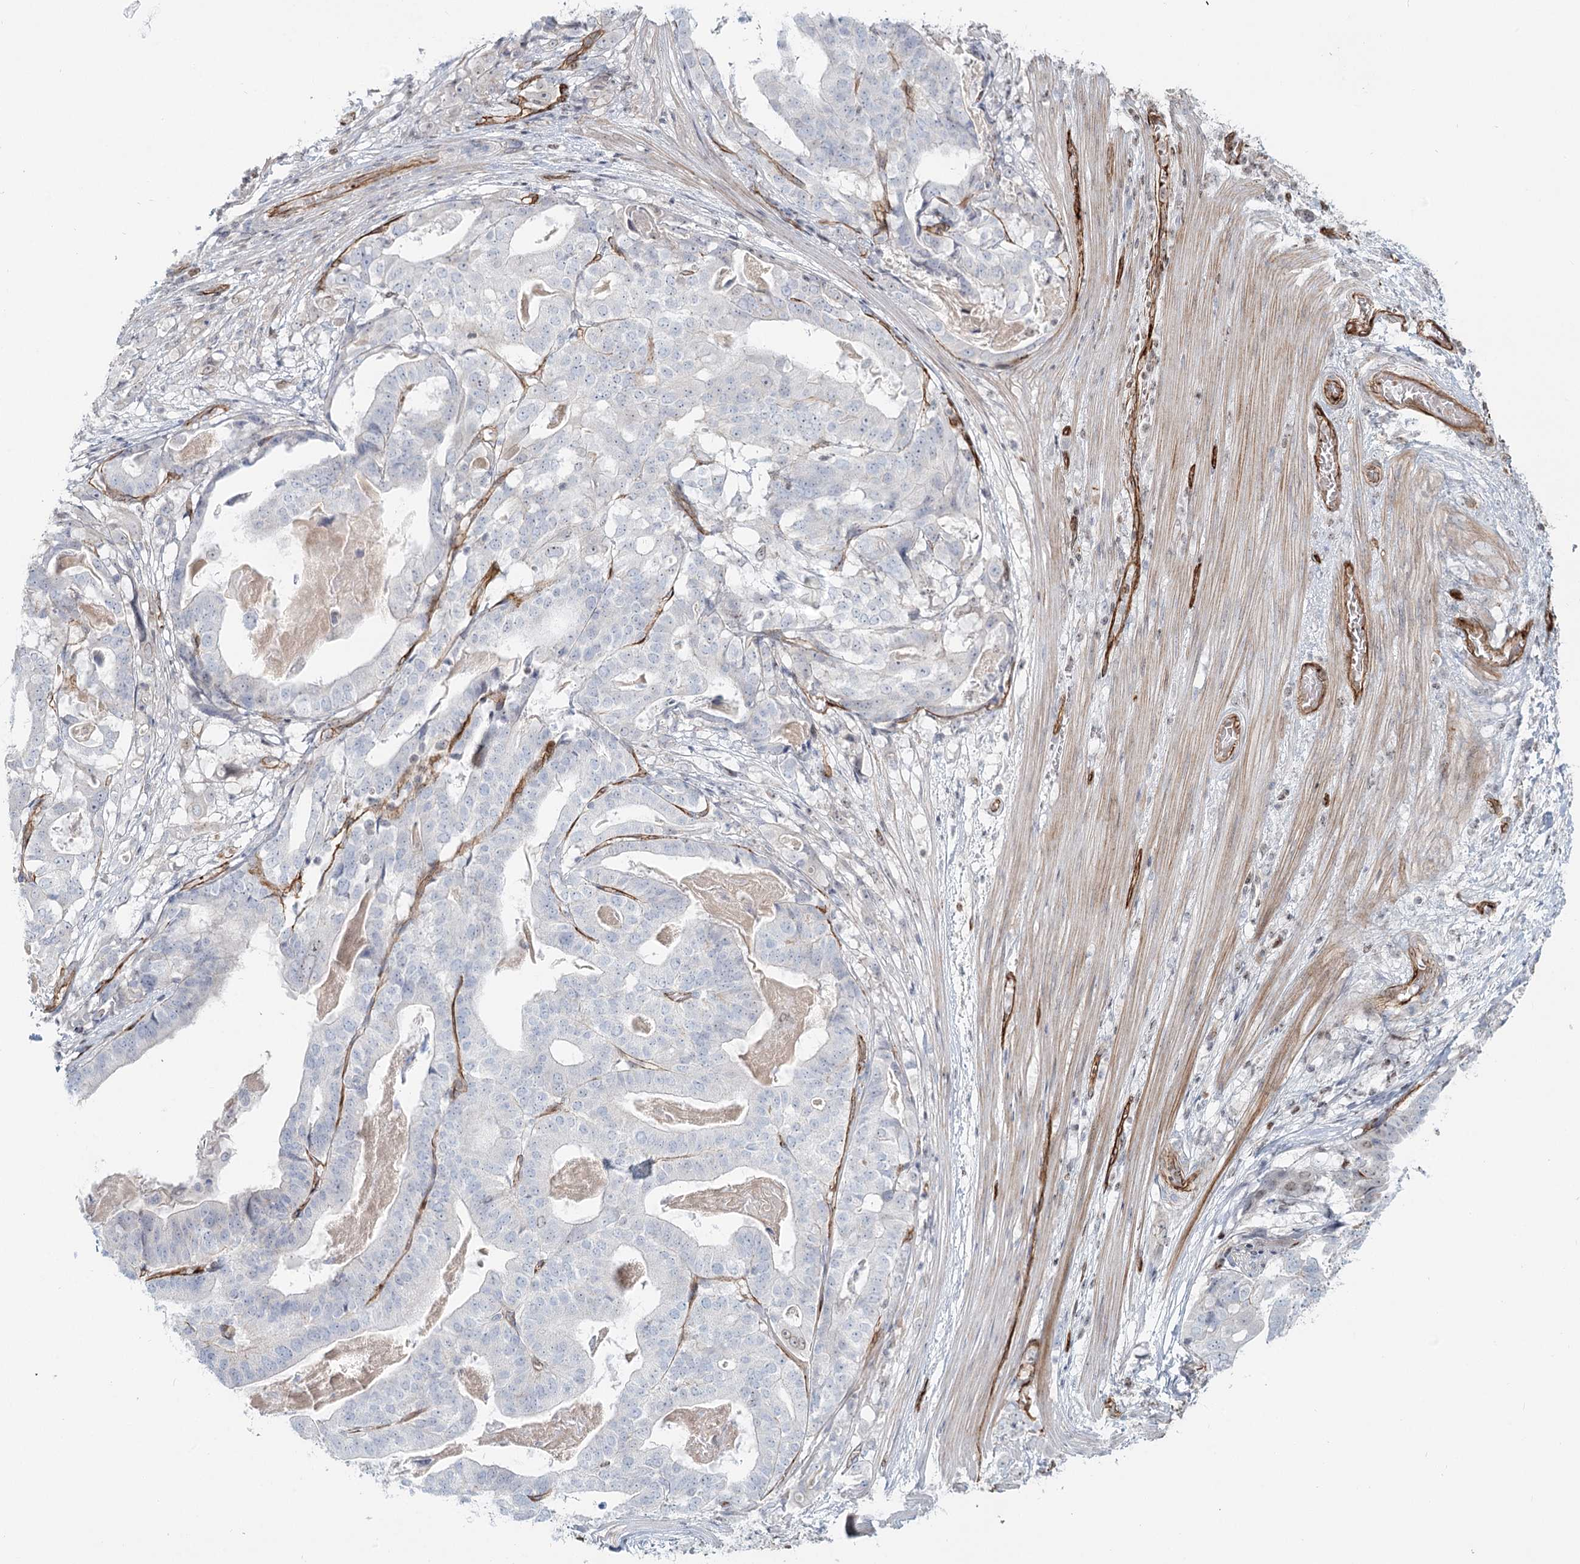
{"staining": {"intensity": "negative", "quantity": "none", "location": "none"}, "tissue": "stomach cancer", "cell_type": "Tumor cells", "image_type": "cancer", "snomed": [{"axis": "morphology", "description": "Adenocarcinoma, NOS"}, {"axis": "topography", "description": "Stomach"}], "caption": "DAB immunohistochemical staining of human adenocarcinoma (stomach) displays no significant expression in tumor cells.", "gene": "ZFYVE28", "patient": {"sex": "male", "age": 48}}